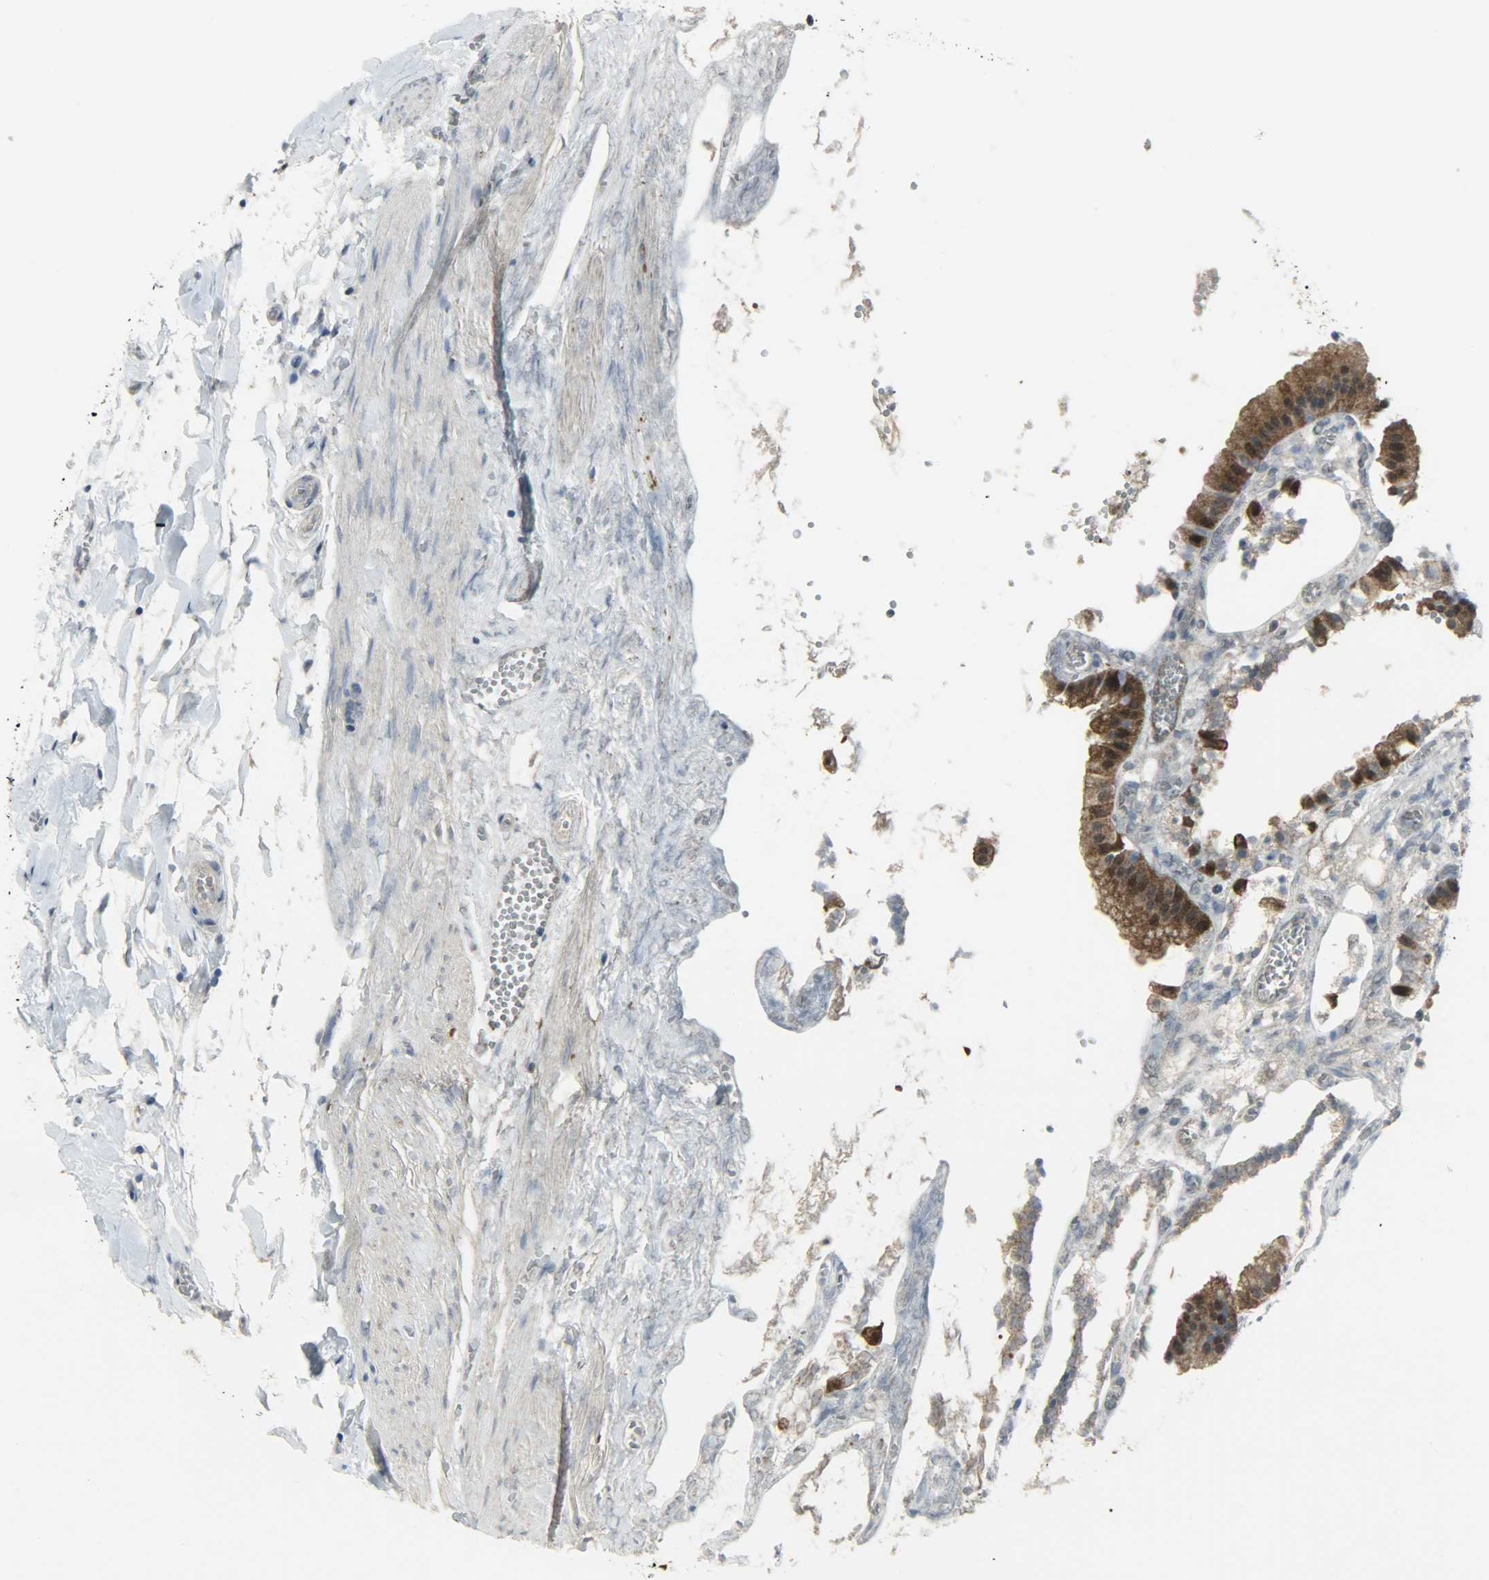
{"staining": {"intensity": "strong", "quantity": ">75%", "location": "cytoplasmic/membranous,nuclear"}, "tissue": "gallbladder", "cell_type": "Glandular cells", "image_type": "normal", "snomed": [{"axis": "morphology", "description": "Normal tissue, NOS"}, {"axis": "topography", "description": "Gallbladder"}], "caption": "Benign gallbladder was stained to show a protein in brown. There is high levels of strong cytoplasmic/membranous,nuclear staining in about >75% of glandular cells. (Stains: DAB in brown, nuclei in blue, Microscopy: brightfield microscopy at high magnification).", "gene": "LDHB", "patient": {"sex": "female", "age": 63}}